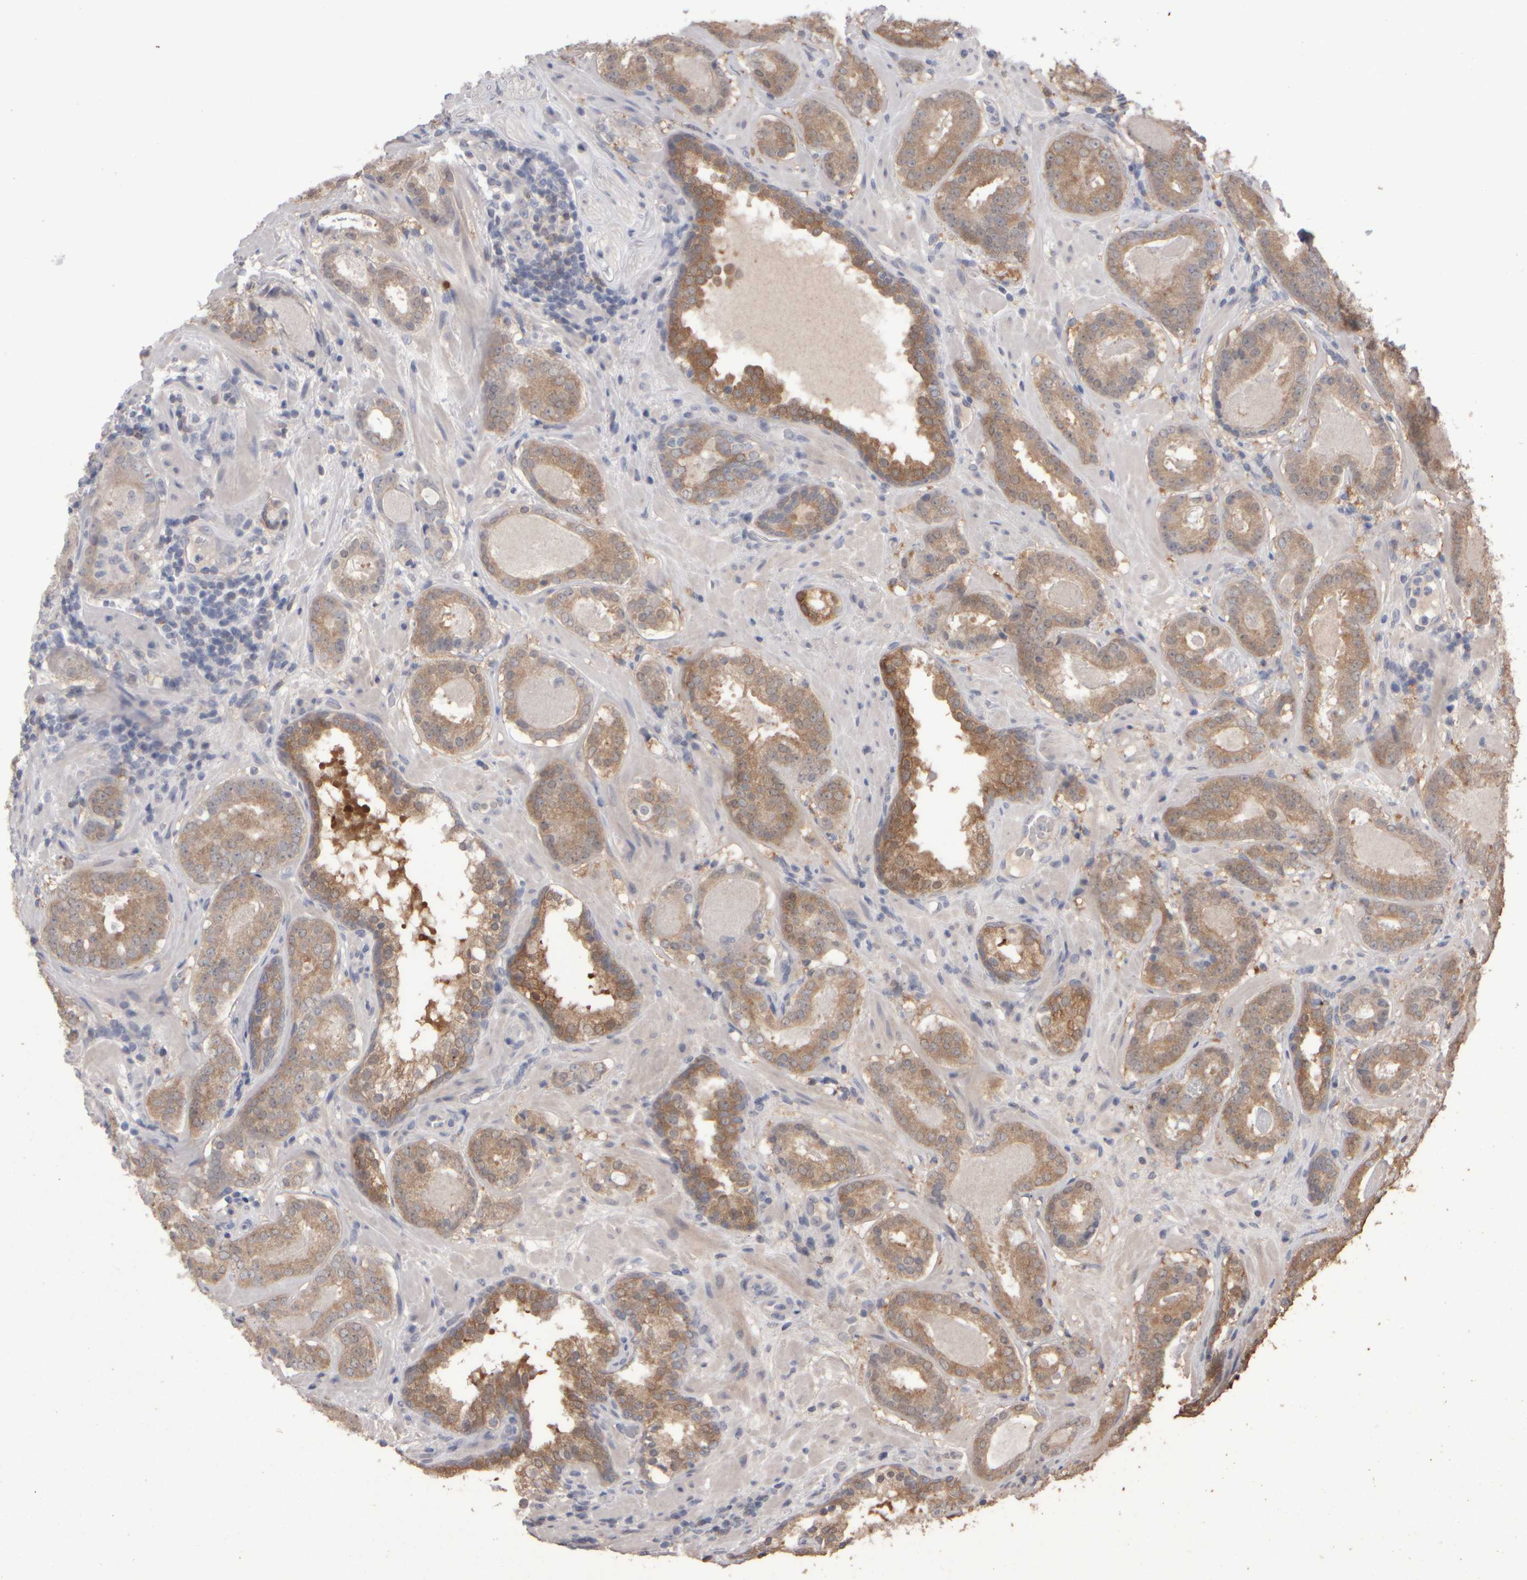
{"staining": {"intensity": "moderate", "quantity": ">75%", "location": "cytoplasmic/membranous"}, "tissue": "prostate cancer", "cell_type": "Tumor cells", "image_type": "cancer", "snomed": [{"axis": "morphology", "description": "Adenocarcinoma, Low grade"}, {"axis": "topography", "description": "Prostate"}], "caption": "Protein expression analysis of human prostate low-grade adenocarcinoma reveals moderate cytoplasmic/membranous positivity in about >75% of tumor cells. The staining is performed using DAB (3,3'-diaminobenzidine) brown chromogen to label protein expression. The nuclei are counter-stained blue using hematoxylin.", "gene": "EPHX2", "patient": {"sex": "male", "age": 69}}